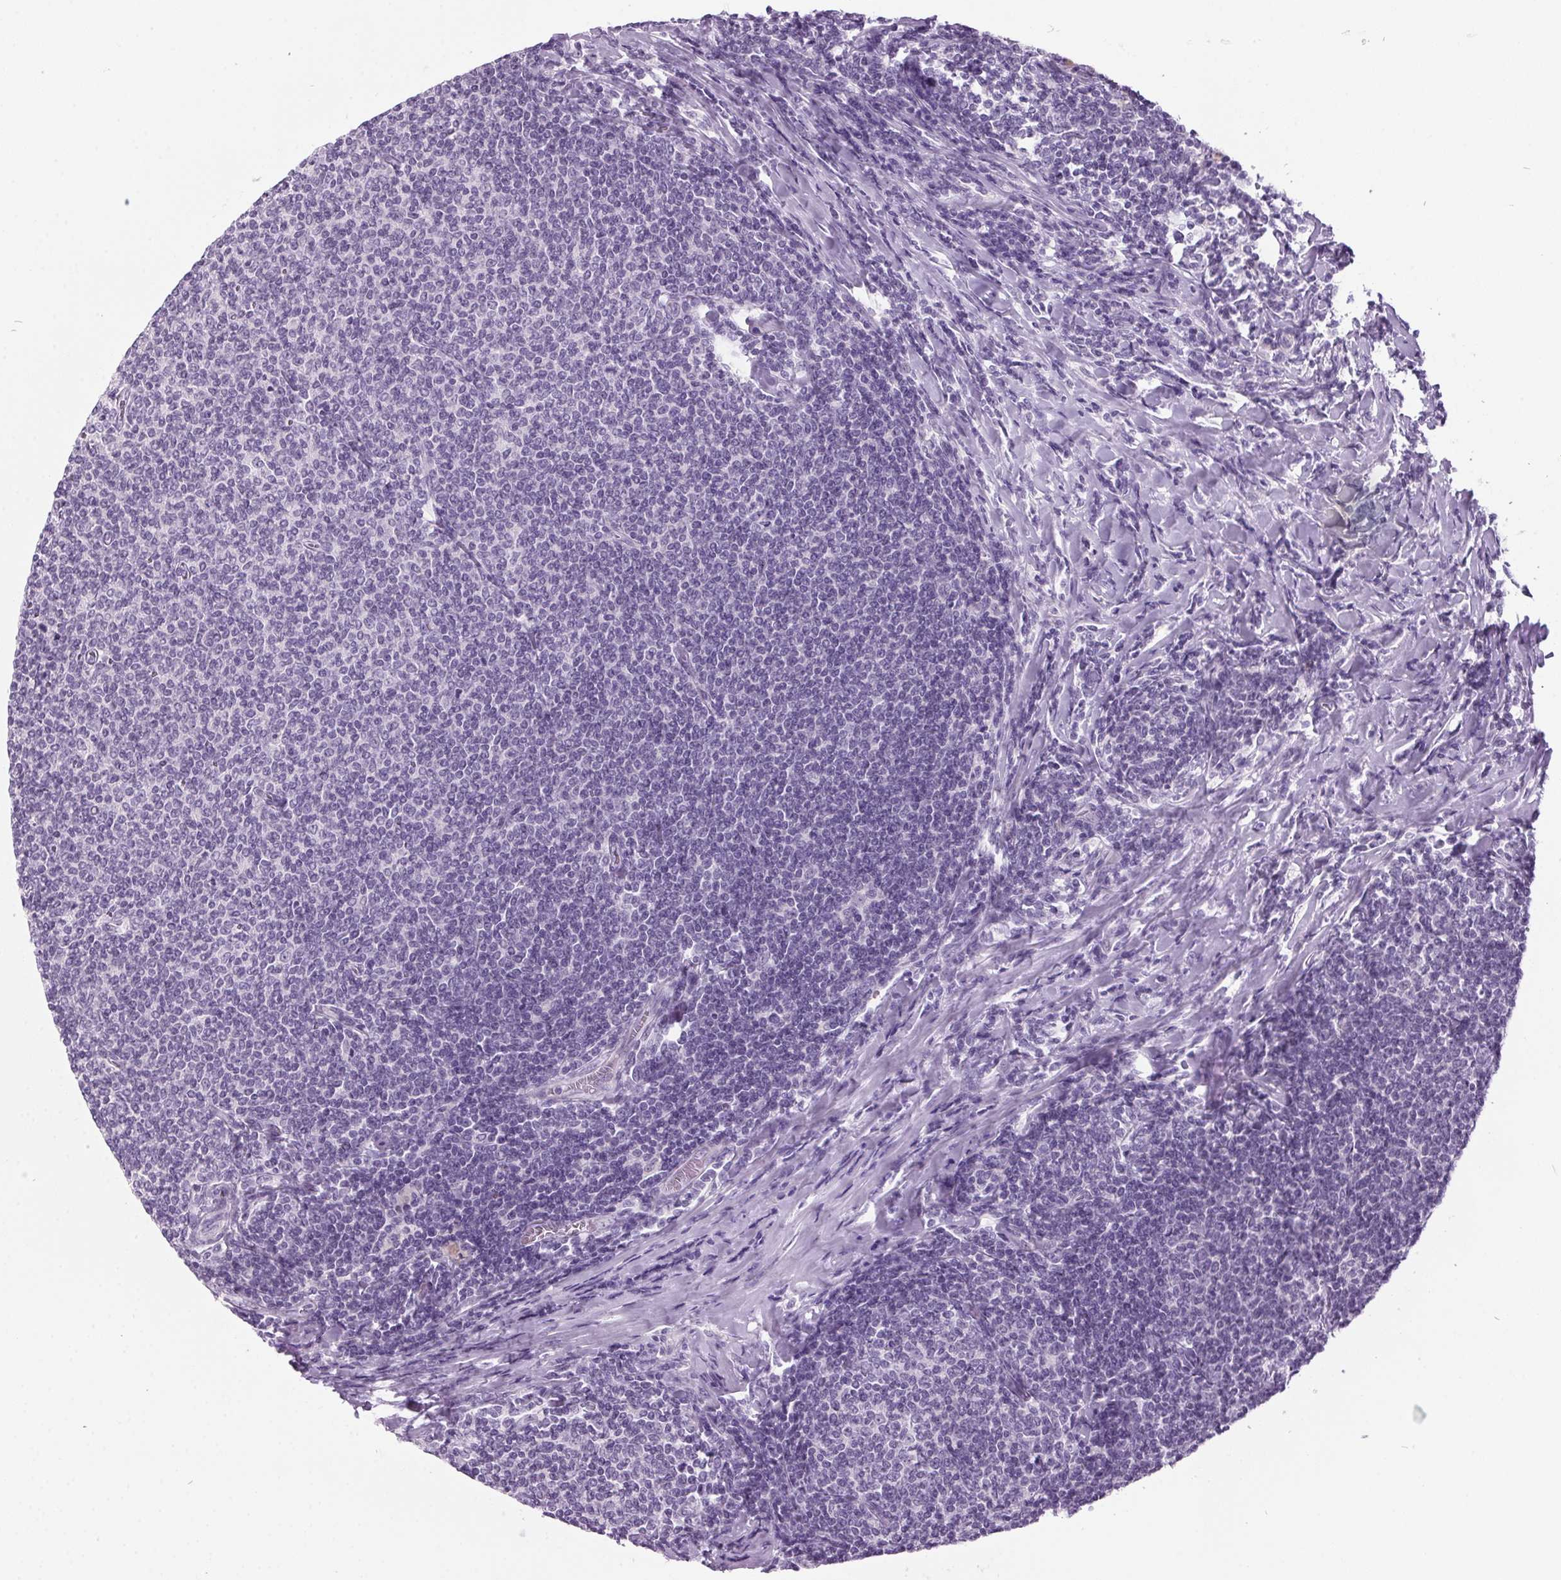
{"staining": {"intensity": "negative", "quantity": "none", "location": "none"}, "tissue": "lymphoma", "cell_type": "Tumor cells", "image_type": "cancer", "snomed": [{"axis": "morphology", "description": "Malignant lymphoma, non-Hodgkin's type, Low grade"}, {"axis": "topography", "description": "Lymph node"}], "caption": "Immunohistochemistry of lymphoma exhibits no staining in tumor cells.", "gene": "ODAD2", "patient": {"sex": "male", "age": 52}}